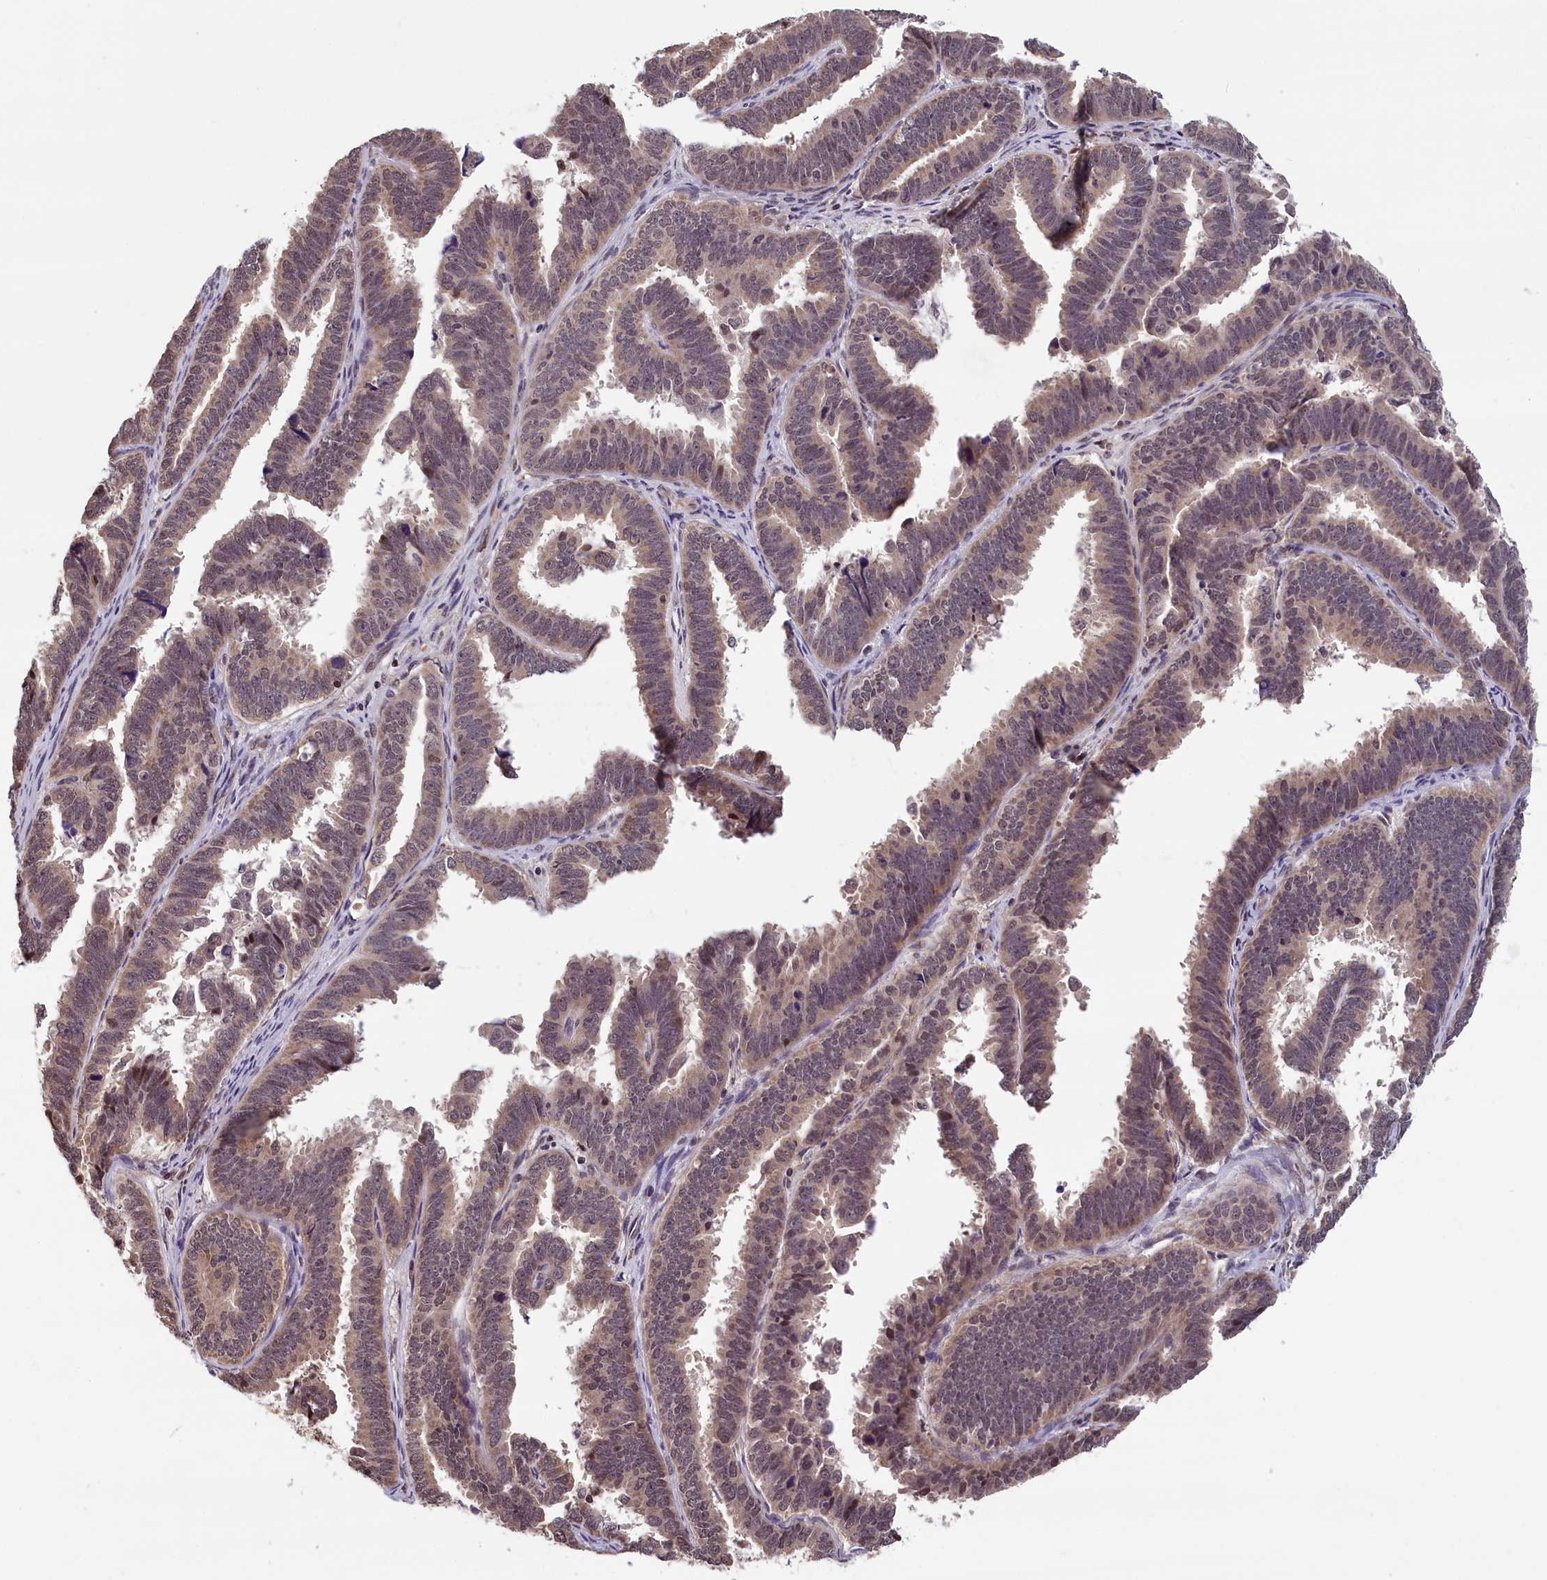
{"staining": {"intensity": "weak", "quantity": "25%-75%", "location": "cytoplasmic/membranous,nuclear"}, "tissue": "endometrial cancer", "cell_type": "Tumor cells", "image_type": "cancer", "snomed": [{"axis": "morphology", "description": "Adenocarcinoma, NOS"}, {"axis": "topography", "description": "Endometrium"}], "caption": "Immunohistochemistry (IHC) histopathology image of neoplastic tissue: endometrial adenocarcinoma stained using immunohistochemistry (IHC) reveals low levels of weak protein expression localized specifically in the cytoplasmic/membranous and nuclear of tumor cells, appearing as a cytoplasmic/membranous and nuclear brown color.", "gene": "KCNK6", "patient": {"sex": "female", "age": 75}}